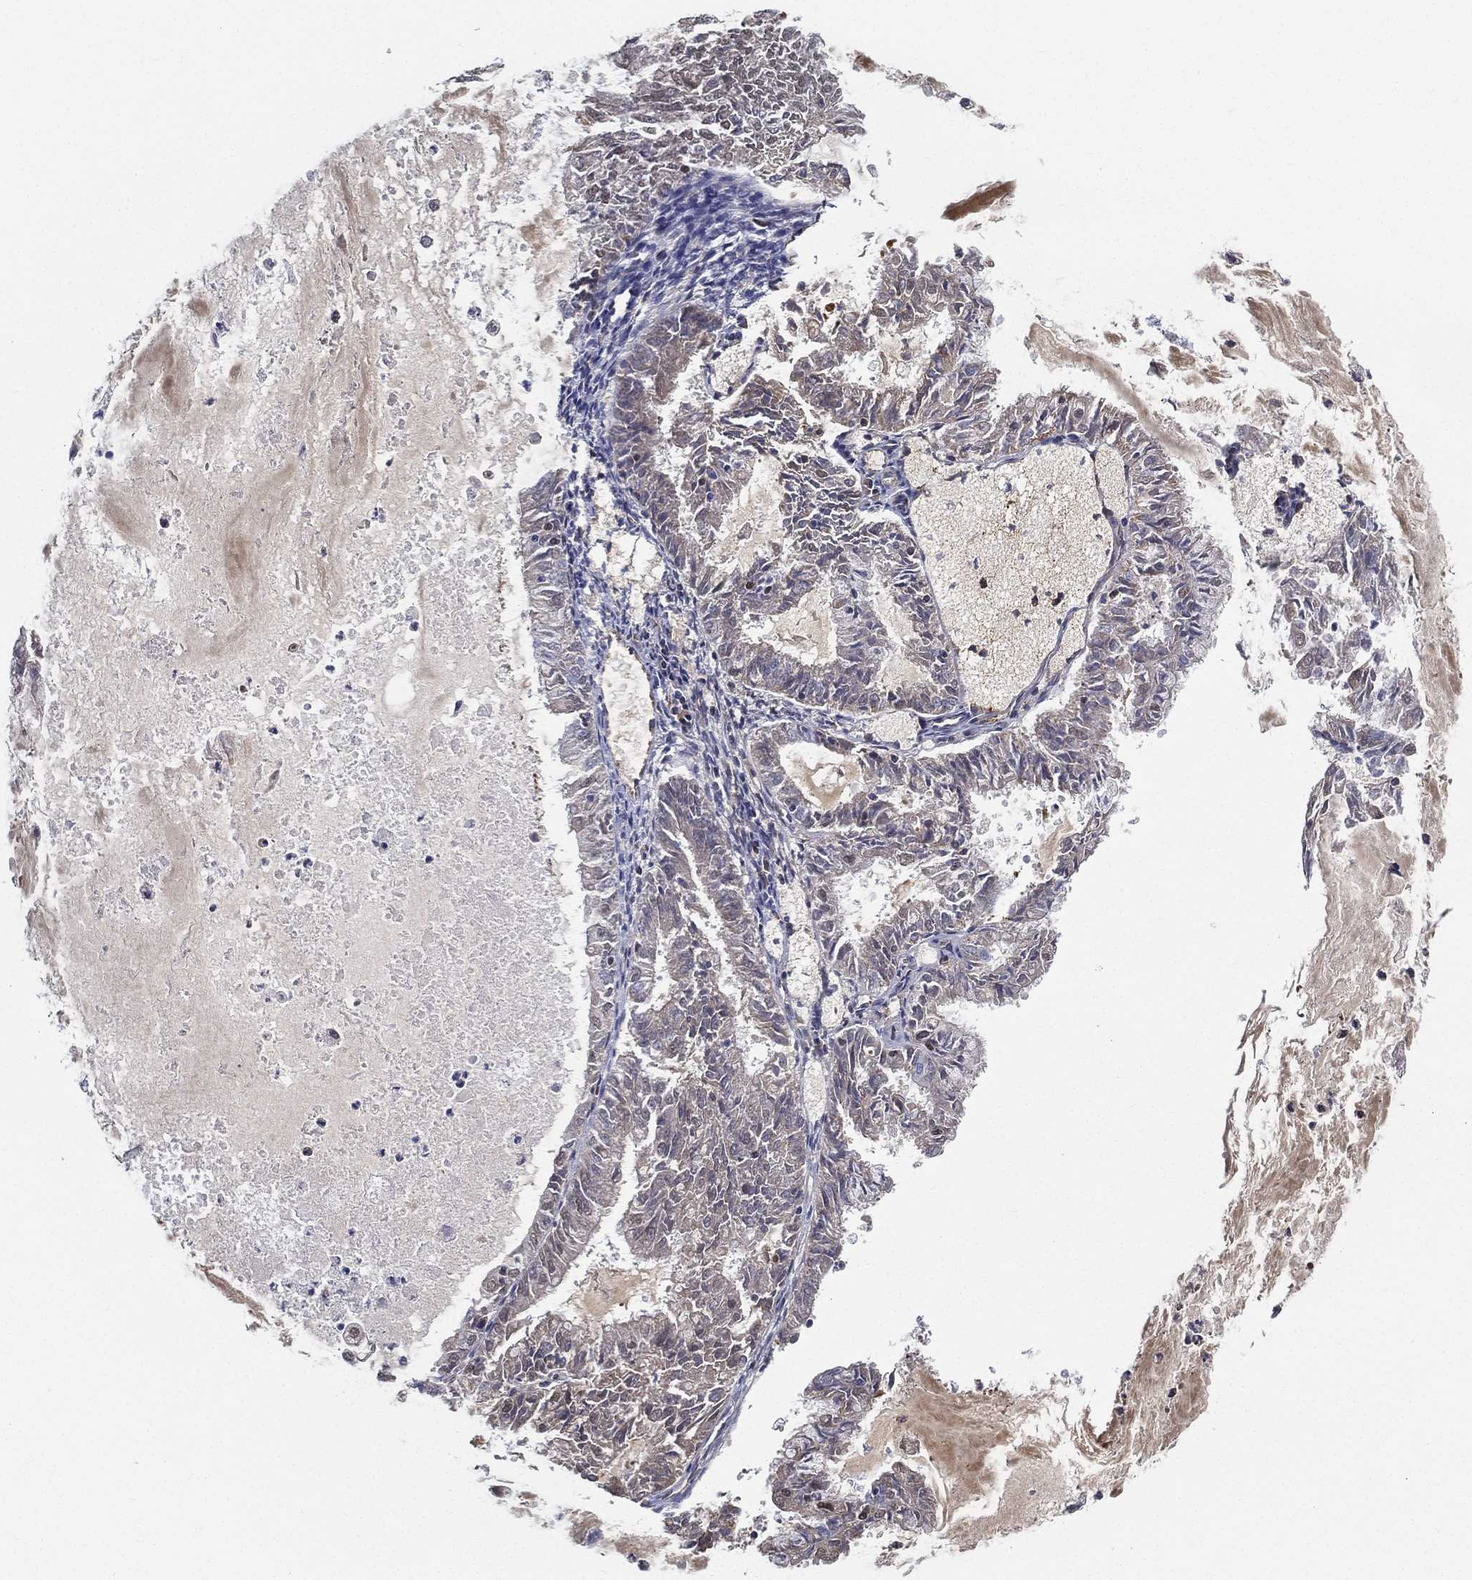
{"staining": {"intensity": "negative", "quantity": "none", "location": "none"}, "tissue": "endometrial cancer", "cell_type": "Tumor cells", "image_type": "cancer", "snomed": [{"axis": "morphology", "description": "Adenocarcinoma, NOS"}, {"axis": "topography", "description": "Endometrium"}], "caption": "Immunohistochemical staining of adenocarcinoma (endometrial) demonstrates no significant positivity in tumor cells.", "gene": "IFNB1", "patient": {"sex": "female", "age": 57}}